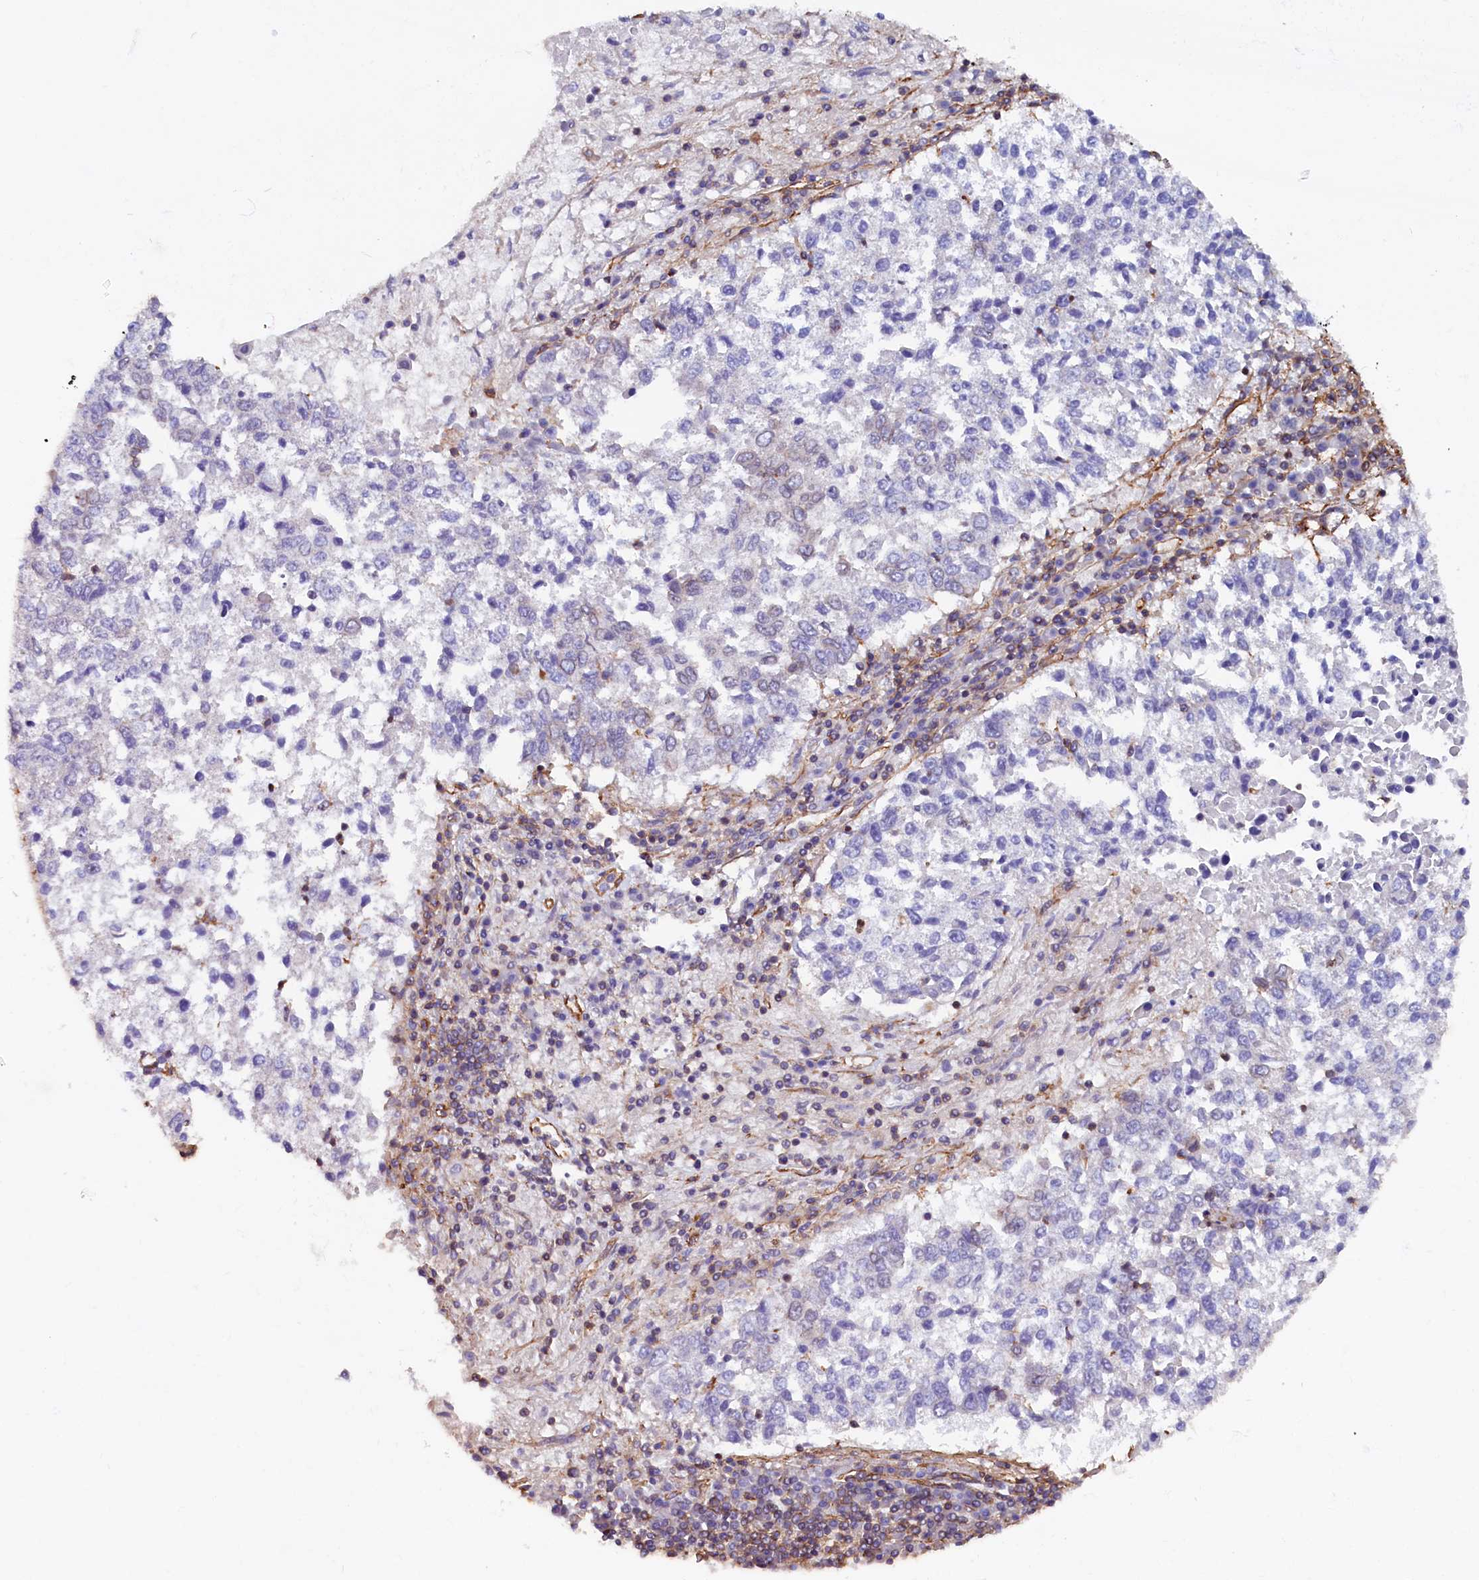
{"staining": {"intensity": "negative", "quantity": "none", "location": "none"}, "tissue": "lung cancer", "cell_type": "Tumor cells", "image_type": "cancer", "snomed": [{"axis": "morphology", "description": "Squamous cell carcinoma, NOS"}, {"axis": "topography", "description": "Lung"}], "caption": "Image shows no protein positivity in tumor cells of squamous cell carcinoma (lung) tissue.", "gene": "ZNF749", "patient": {"sex": "male", "age": 73}}